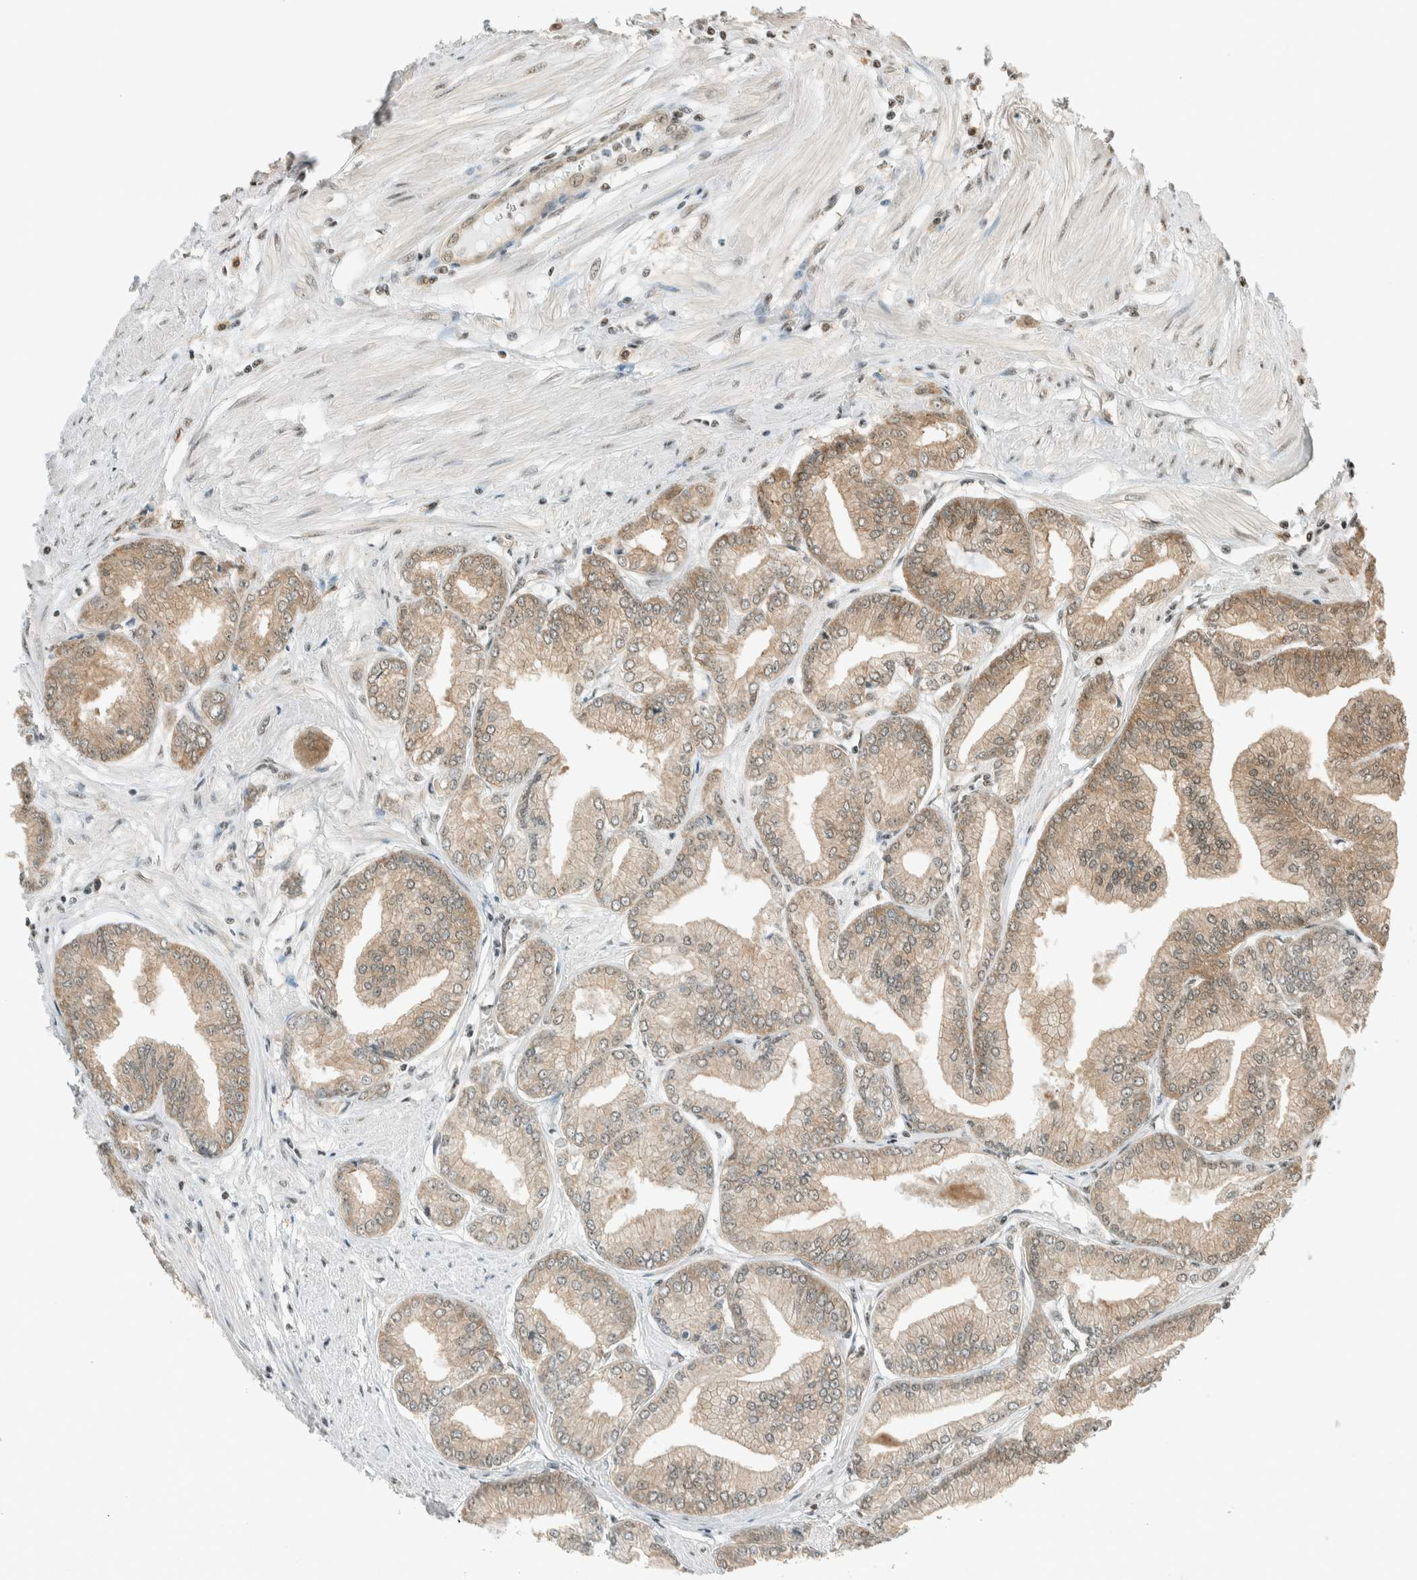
{"staining": {"intensity": "weak", "quantity": ">75%", "location": "cytoplasmic/membranous"}, "tissue": "prostate cancer", "cell_type": "Tumor cells", "image_type": "cancer", "snomed": [{"axis": "morphology", "description": "Adenocarcinoma, Low grade"}, {"axis": "topography", "description": "Prostate"}], "caption": "A low amount of weak cytoplasmic/membranous positivity is appreciated in approximately >75% of tumor cells in low-grade adenocarcinoma (prostate) tissue.", "gene": "NIBAN2", "patient": {"sex": "male", "age": 52}}